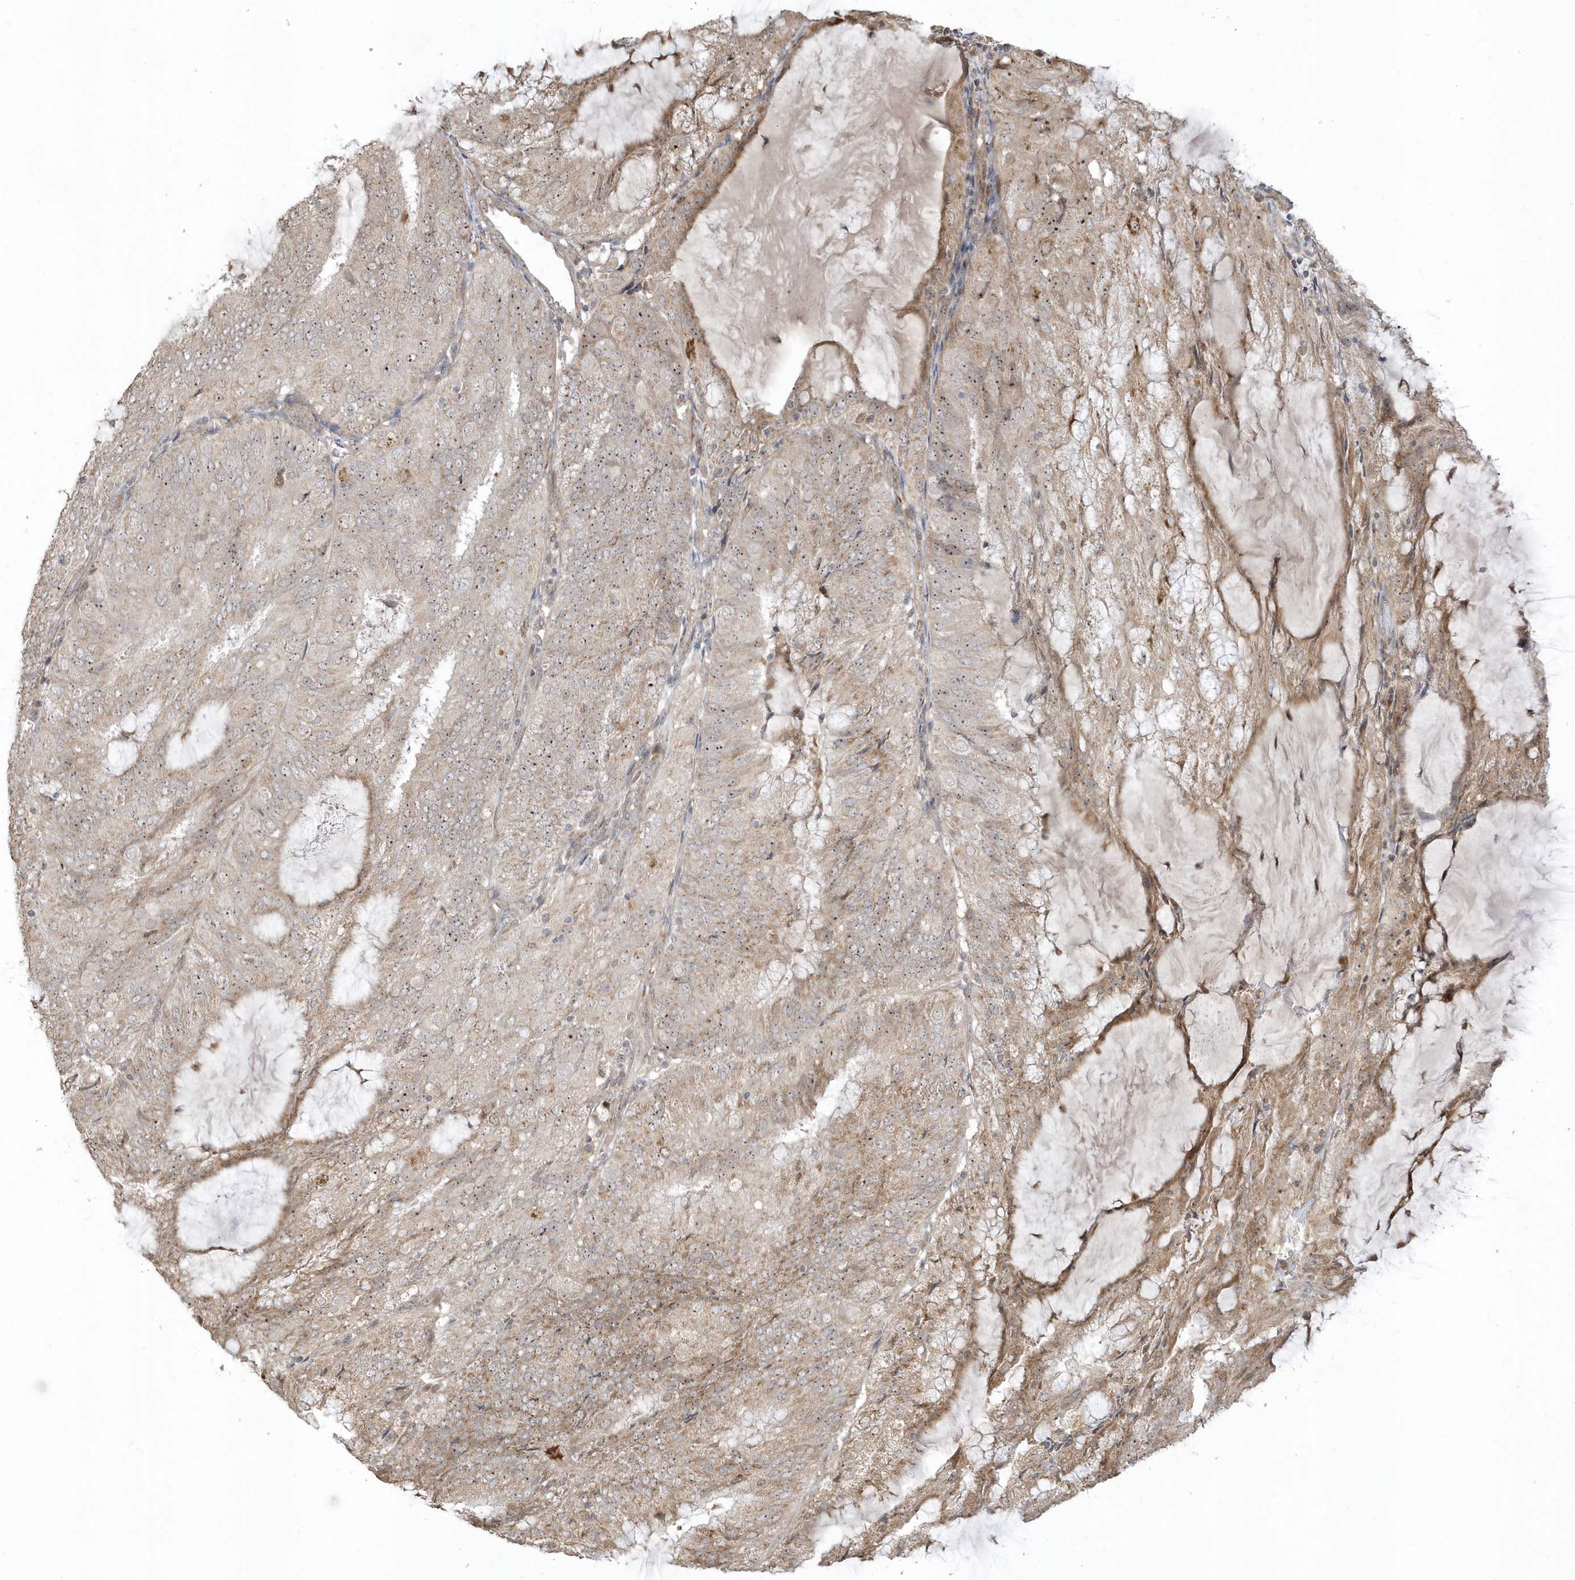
{"staining": {"intensity": "weak", "quantity": ">75%", "location": "cytoplasmic/membranous"}, "tissue": "endometrial cancer", "cell_type": "Tumor cells", "image_type": "cancer", "snomed": [{"axis": "morphology", "description": "Adenocarcinoma, NOS"}, {"axis": "topography", "description": "Endometrium"}], "caption": "Brown immunohistochemical staining in human endometrial cancer shows weak cytoplasmic/membranous positivity in approximately >75% of tumor cells. (DAB (3,3'-diaminobenzidine) IHC, brown staining for protein, blue staining for nuclei).", "gene": "ECM2", "patient": {"sex": "female", "age": 81}}